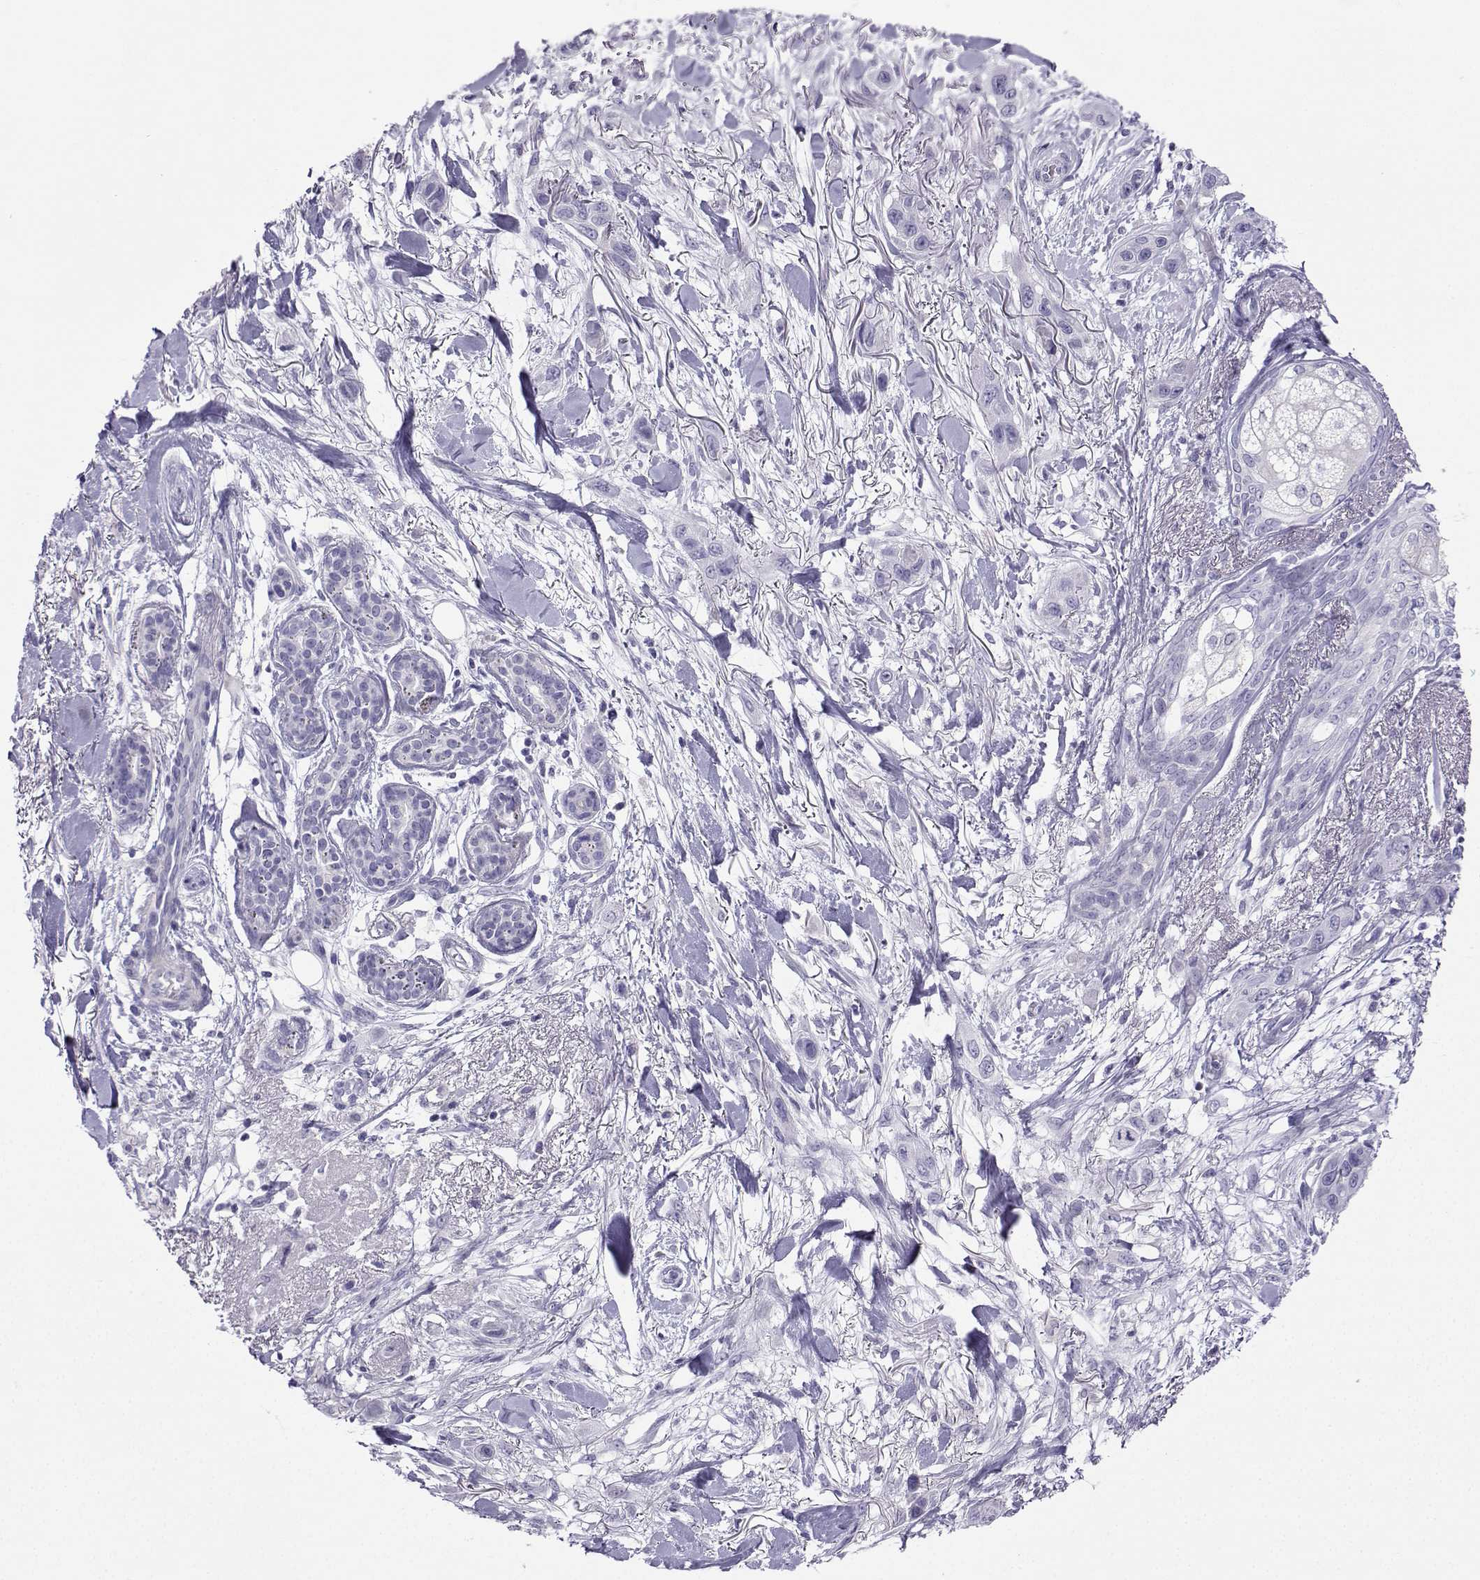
{"staining": {"intensity": "negative", "quantity": "none", "location": "none"}, "tissue": "skin cancer", "cell_type": "Tumor cells", "image_type": "cancer", "snomed": [{"axis": "morphology", "description": "Squamous cell carcinoma, NOS"}, {"axis": "topography", "description": "Skin"}], "caption": "An immunohistochemistry (IHC) histopathology image of skin cancer is shown. There is no staining in tumor cells of skin cancer.", "gene": "FBXO24", "patient": {"sex": "male", "age": 79}}